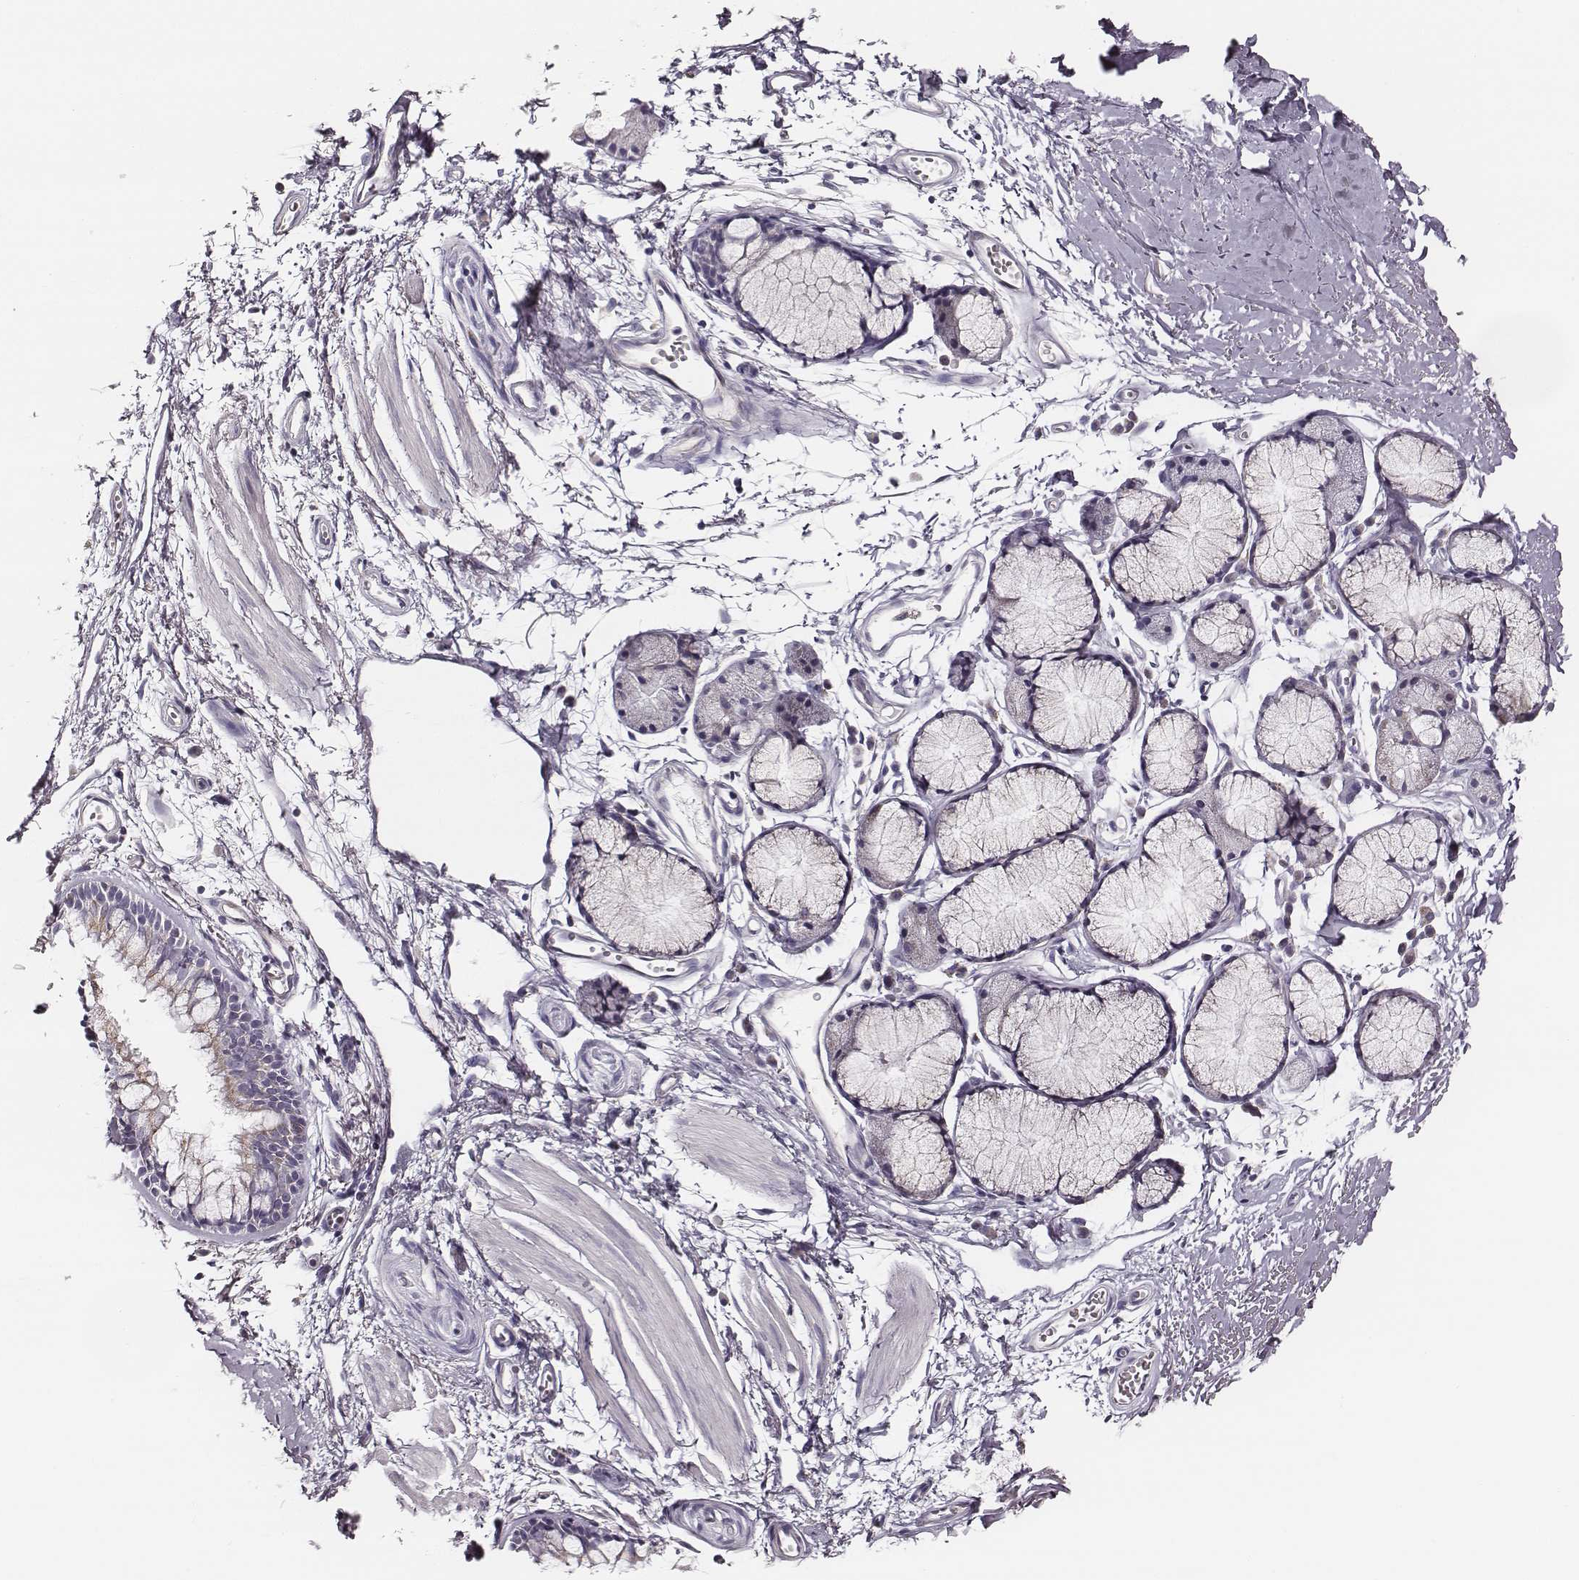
{"staining": {"intensity": "negative", "quantity": "none", "location": "none"}, "tissue": "adipose tissue", "cell_type": "Adipocytes", "image_type": "normal", "snomed": [{"axis": "morphology", "description": "Normal tissue, NOS"}, {"axis": "topography", "description": "Cartilage tissue"}, {"axis": "topography", "description": "Bronchus"}], "caption": "Histopathology image shows no significant protein staining in adipocytes of benign adipose tissue. (DAB (3,3'-diaminobenzidine) immunohistochemistry visualized using brightfield microscopy, high magnification).", "gene": "UBL4B", "patient": {"sex": "female", "age": 79}}